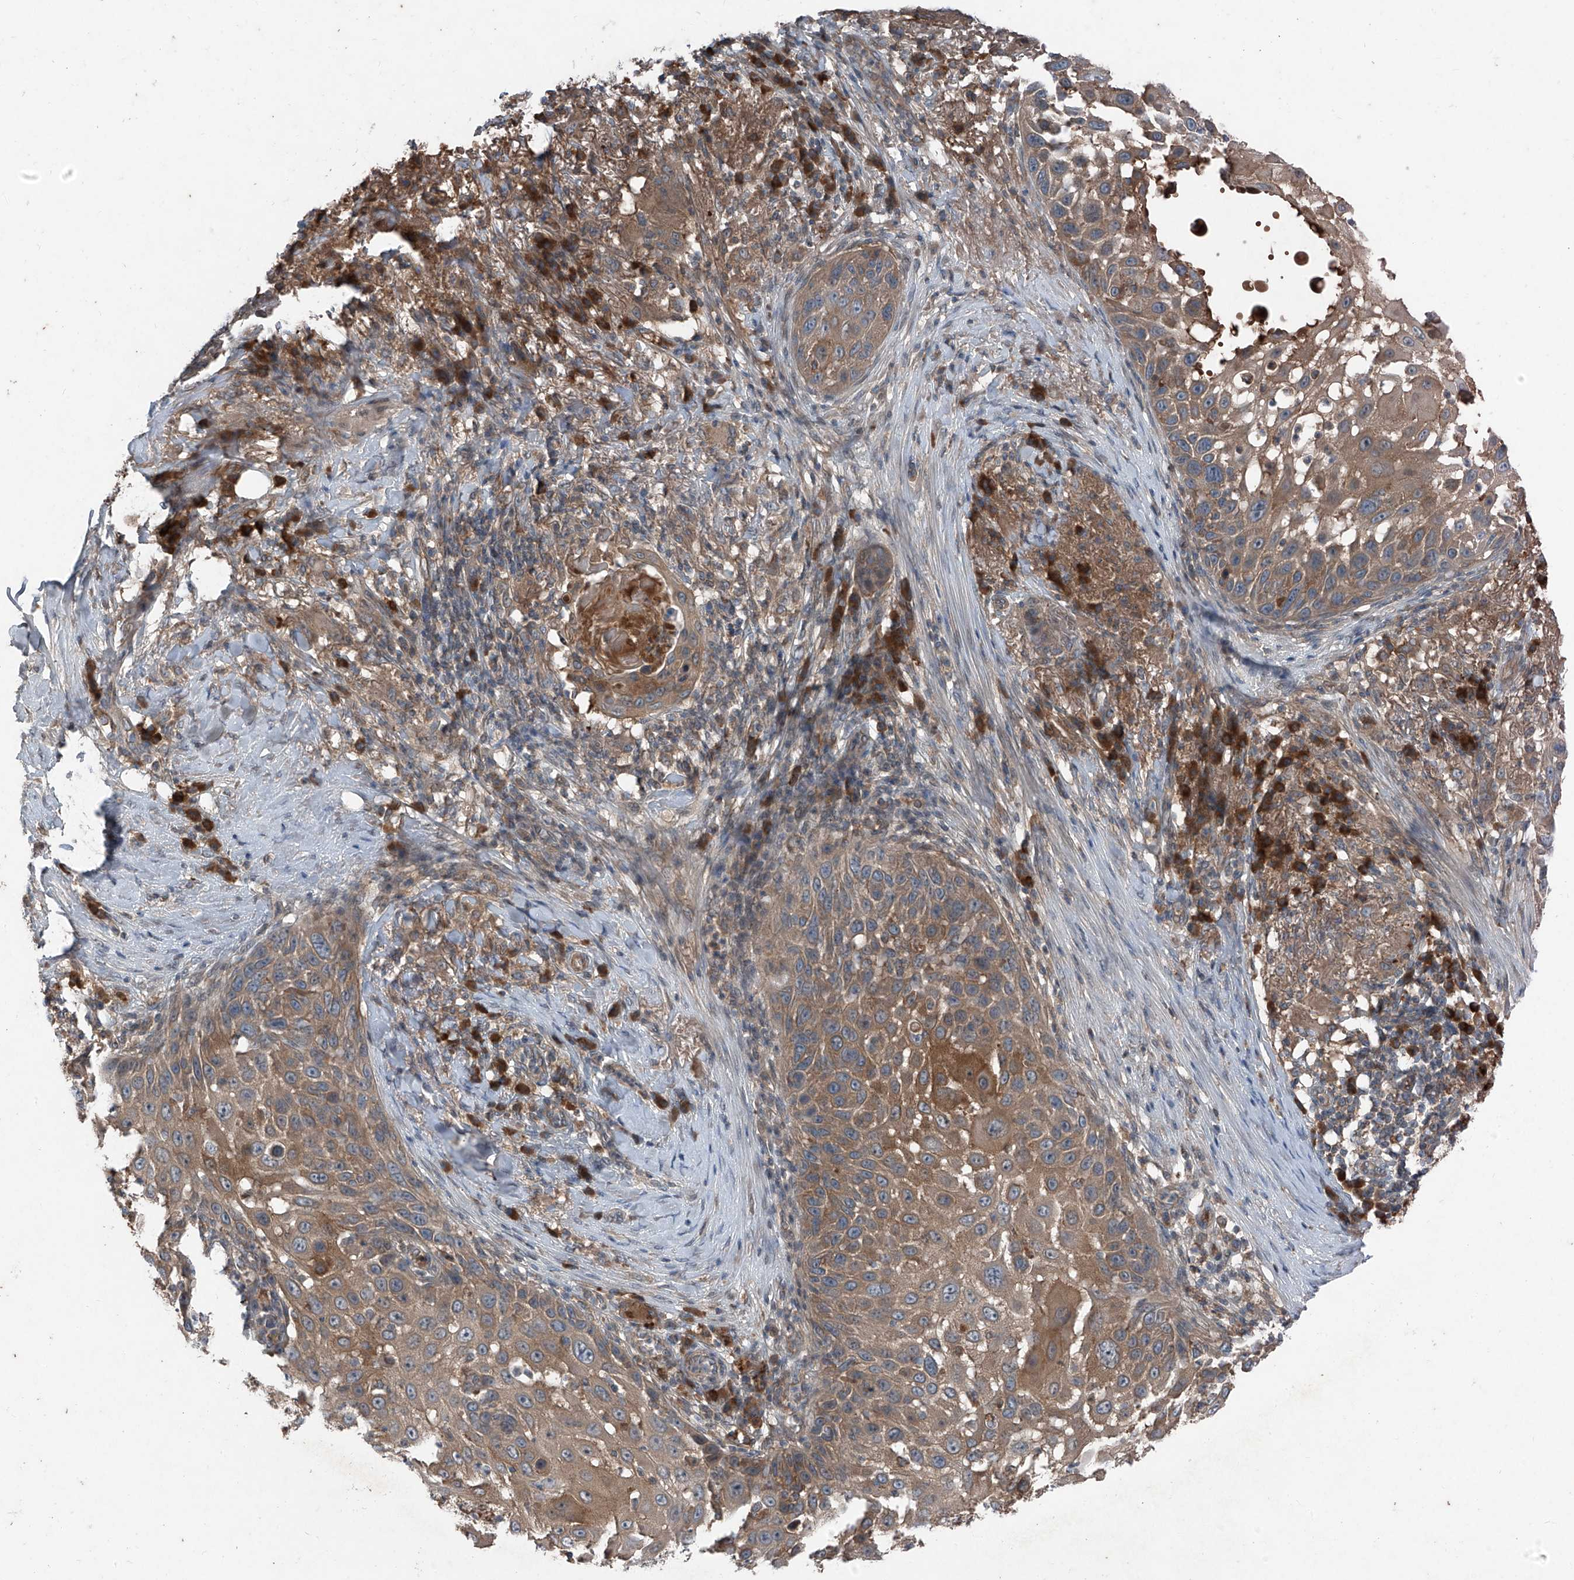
{"staining": {"intensity": "moderate", "quantity": ">75%", "location": "cytoplasmic/membranous"}, "tissue": "skin cancer", "cell_type": "Tumor cells", "image_type": "cancer", "snomed": [{"axis": "morphology", "description": "Squamous cell carcinoma, NOS"}, {"axis": "topography", "description": "Skin"}], "caption": "IHC image of neoplastic tissue: skin cancer stained using IHC exhibits medium levels of moderate protein expression localized specifically in the cytoplasmic/membranous of tumor cells, appearing as a cytoplasmic/membranous brown color.", "gene": "FOXRED2", "patient": {"sex": "female", "age": 44}}